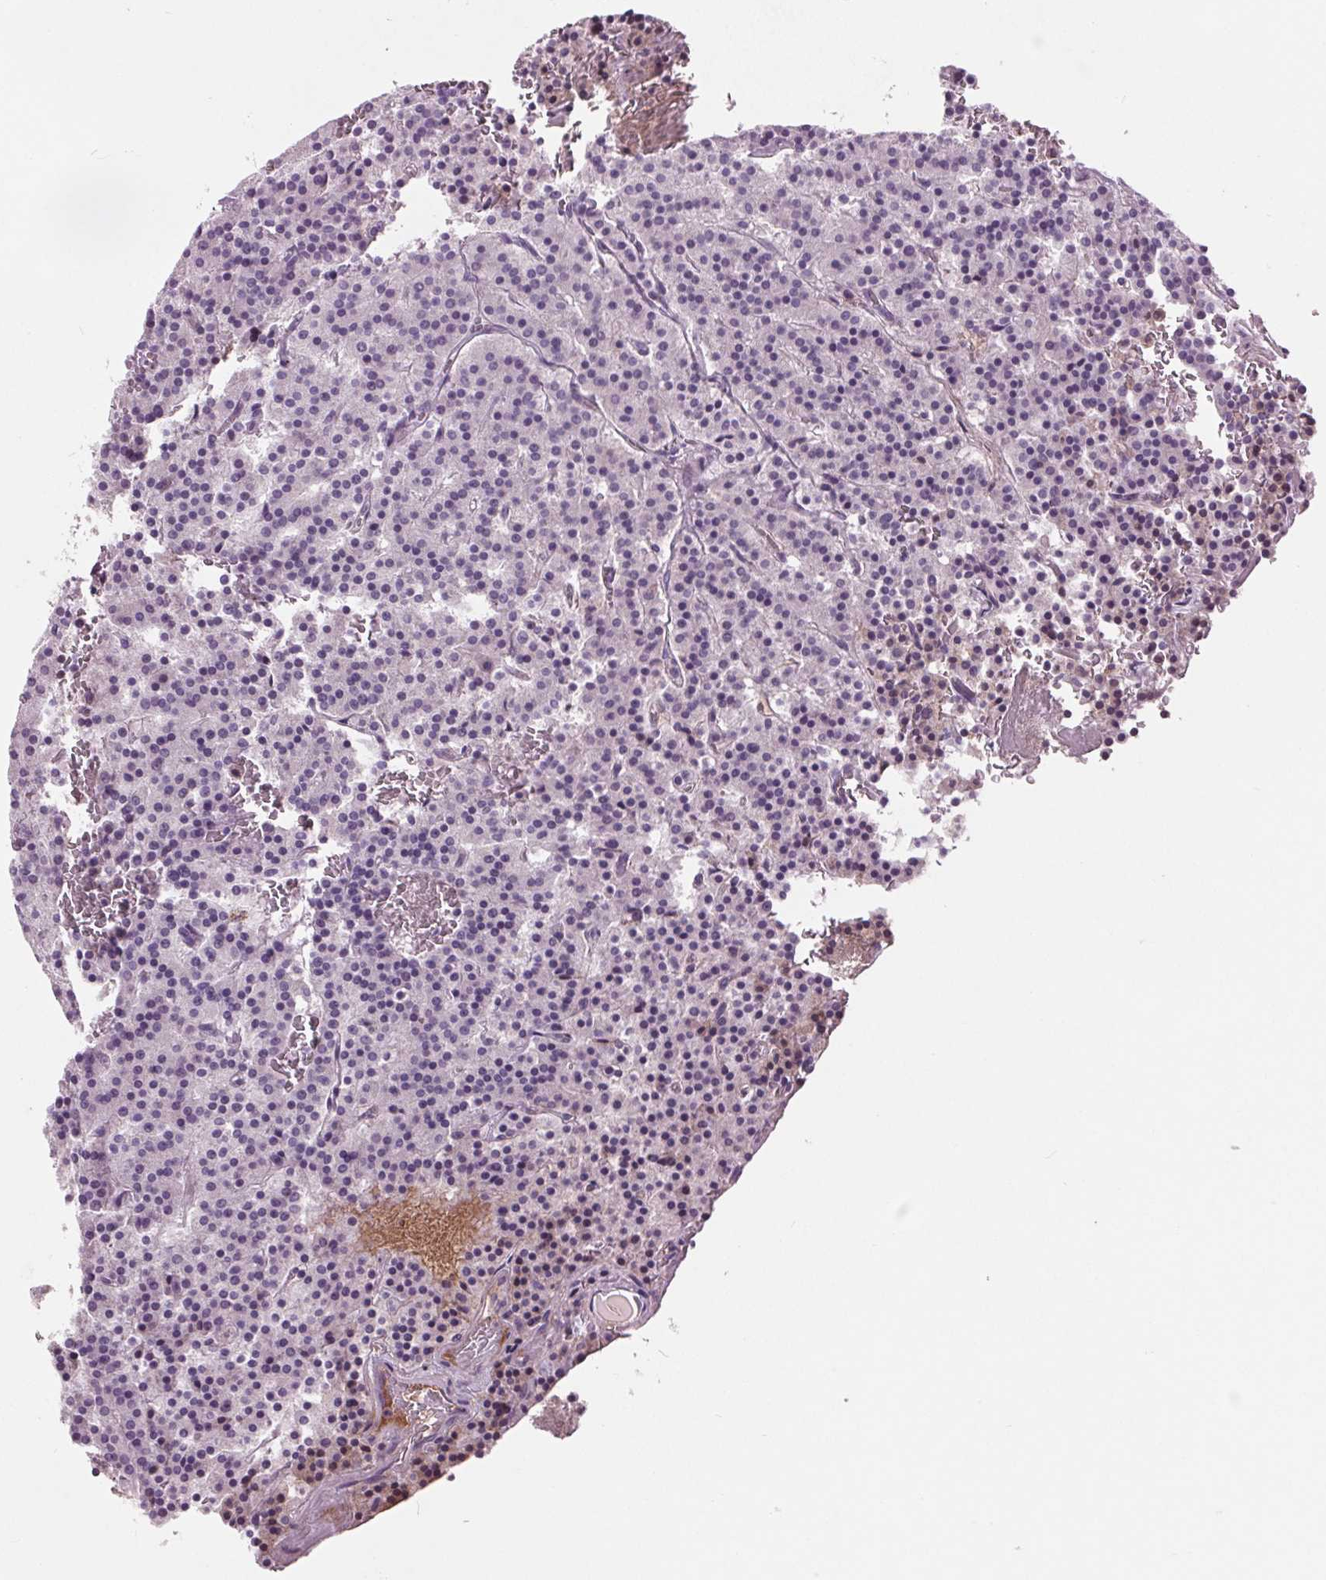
{"staining": {"intensity": "negative", "quantity": "none", "location": "none"}, "tissue": "carcinoid", "cell_type": "Tumor cells", "image_type": "cancer", "snomed": [{"axis": "morphology", "description": "Carcinoid, malignant, NOS"}, {"axis": "topography", "description": "Lung"}], "caption": "An IHC micrograph of carcinoid is shown. There is no staining in tumor cells of carcinoid.", "gene": "C6", "patient": {"sex": "male", "age": 70}}